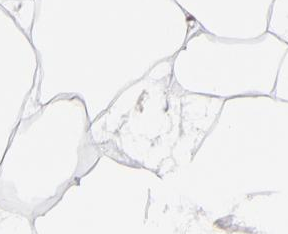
{"staining": {"intensity": "negative", "quantity": "none", "location": "none"}, "tissue": "adipose tissue", "cell_type": "Adipocytes", "image_type": "normal", "snomed": [{"axis": "morphology", "description": "Normal tissue, NOS"}, {"axis": "morphology", "description": "Duct carcinoma"}, {"axis": "topography", "description": "Breast"}, {"axis": "topography", "description": "Adipose tissue"}], "caption": "Immunohistochemistry image of benign adipose tissue stained for a protein (brown), which displays no positivity in adipocytes. (DAB (3,3'-diaminobenzidine) immunohistochemistry with hematoxylin counter stain).", "gene": "IRF9", "patient": {"sex": "female", "age": 37}}